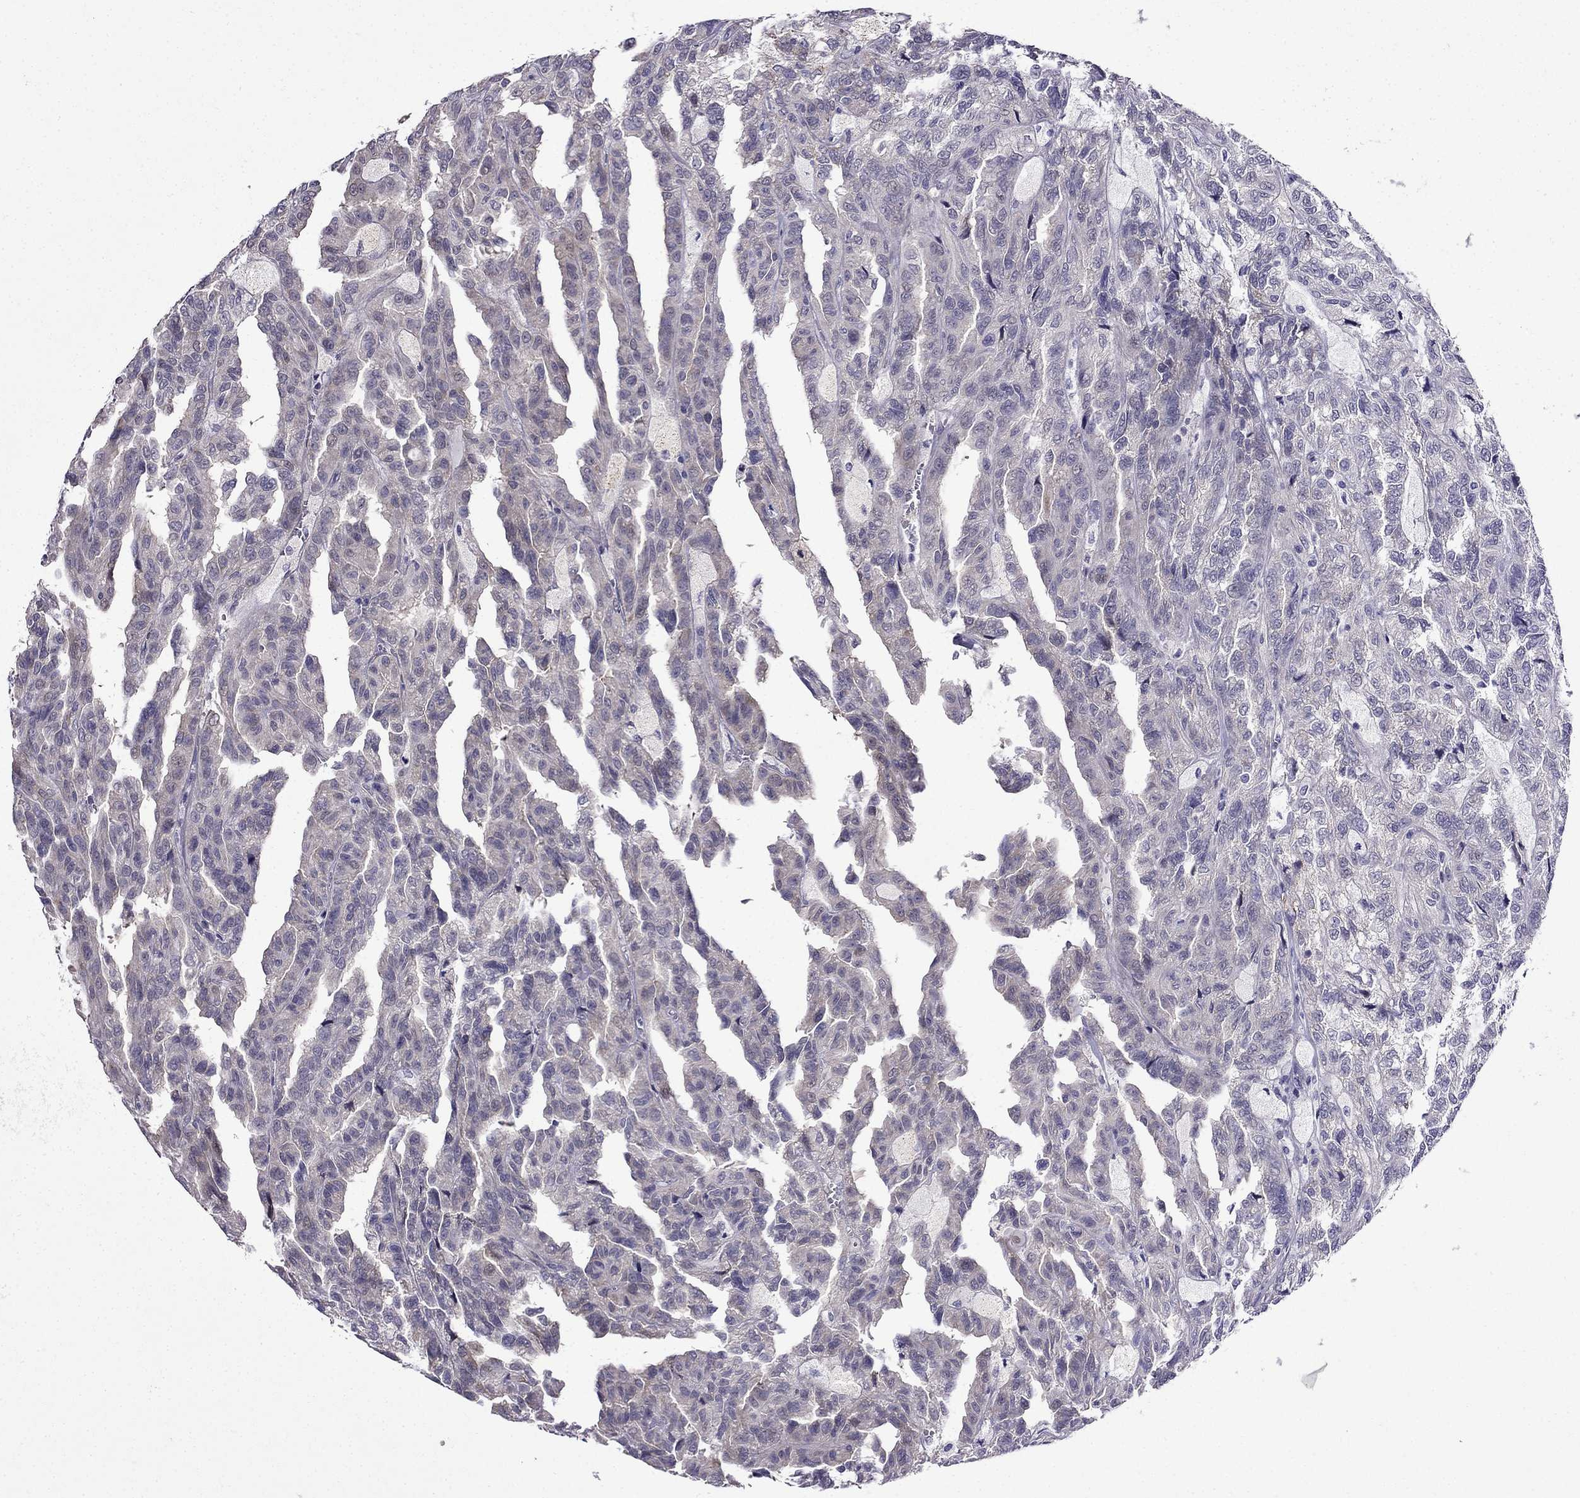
{"staining": {"intensity": "negative", "quantity": "none", "location": "none"}, "tissue": "renal cancer", "cell_type": "Tumor cells", "image_type": "cancer", "snomed": [{"axis": "morphology", "description": "Adenocarcinoma, NOS"}, {"axis": "topography", "description": "Kidney"}], "caption": "Human renal cancer (adenocarcinoma) stained for a protein using immunohistochemistry (IHC) demonstrates no expression in tumor cells.", "gene": "PI16", "patient": {"sex": "male", "age": 79}}